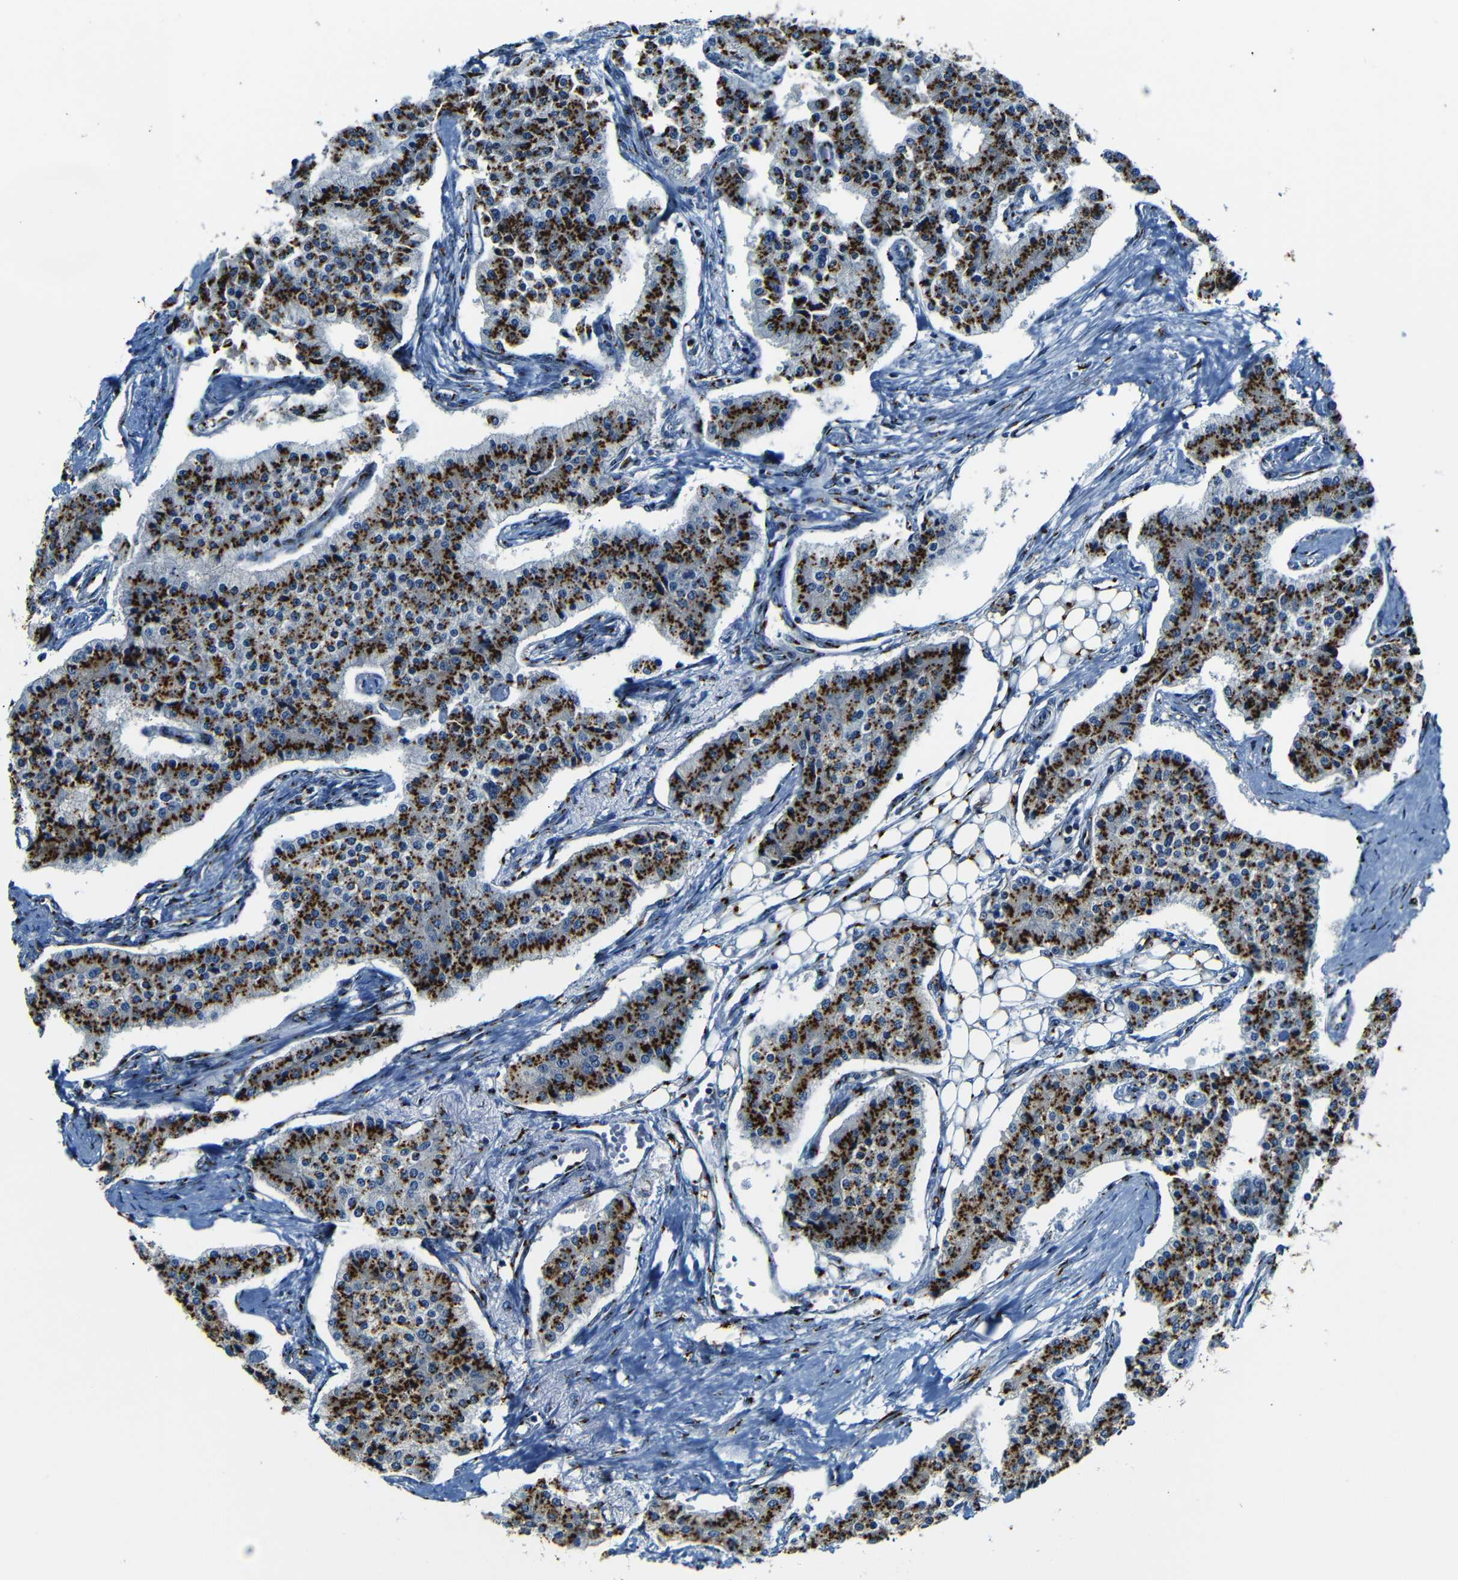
{"staining": {"intensity": "strong", "quantity": ">75%", "location": "cytoplasmic/membranous"}, "tissue": "carcinoid", "cell_type": "Tumor cells", "image_type": "cancer", "snomed": [{"axis": "morphology", "description": "Carcinoid, malignant, NOS"}, {"axis": "topography", "description": "Colon"}], "caption": "A high-resolution micrograph shows IHC staining of carcinoid, which exhibits strong cytoplasmic/membranous positivity in about >75% of tumor cells.", "gene": "TGOLN2", "patient": {"sex": "female", "age": 52}}